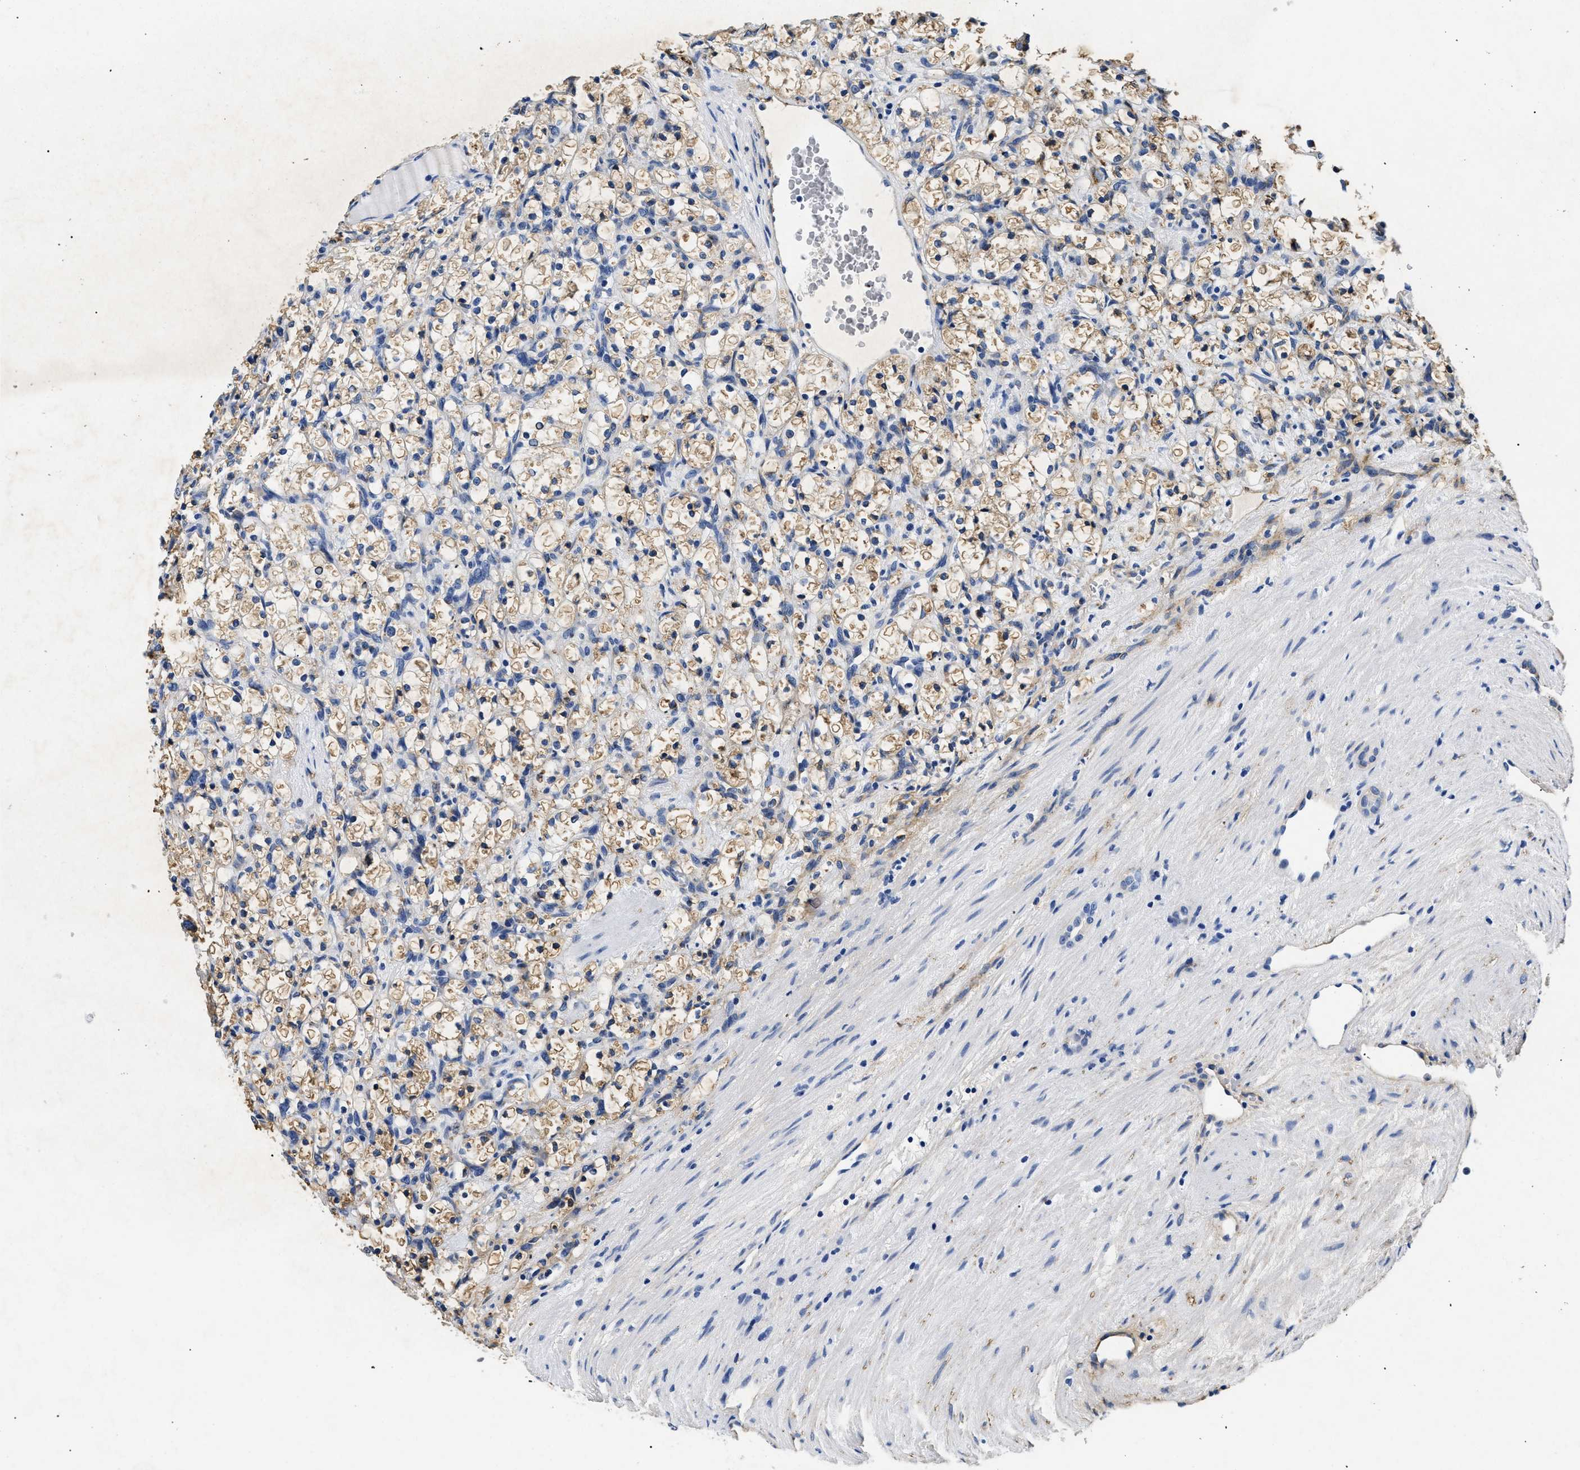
{"staining": {"intensity": "moderate", "quantity": ">75%", "location": "cytoplasmic/membranous"}, "tissue": "renal cancer", "cell_type": "Tumor cells", "image_type": "cancer", "snomed": [{"axis": "morphology", "description": "Adenocarcinoma, NOS"}, {"axis": "topography", "description": "Kidney"}], "caption": "Renal cancer (adenocarcinoma) tissue shows moderate cytoplasmic/membranous positivity in about >75% of tumor cells", "gene": "LAMA3", "patient": {"sex": "female", "age": 69}}